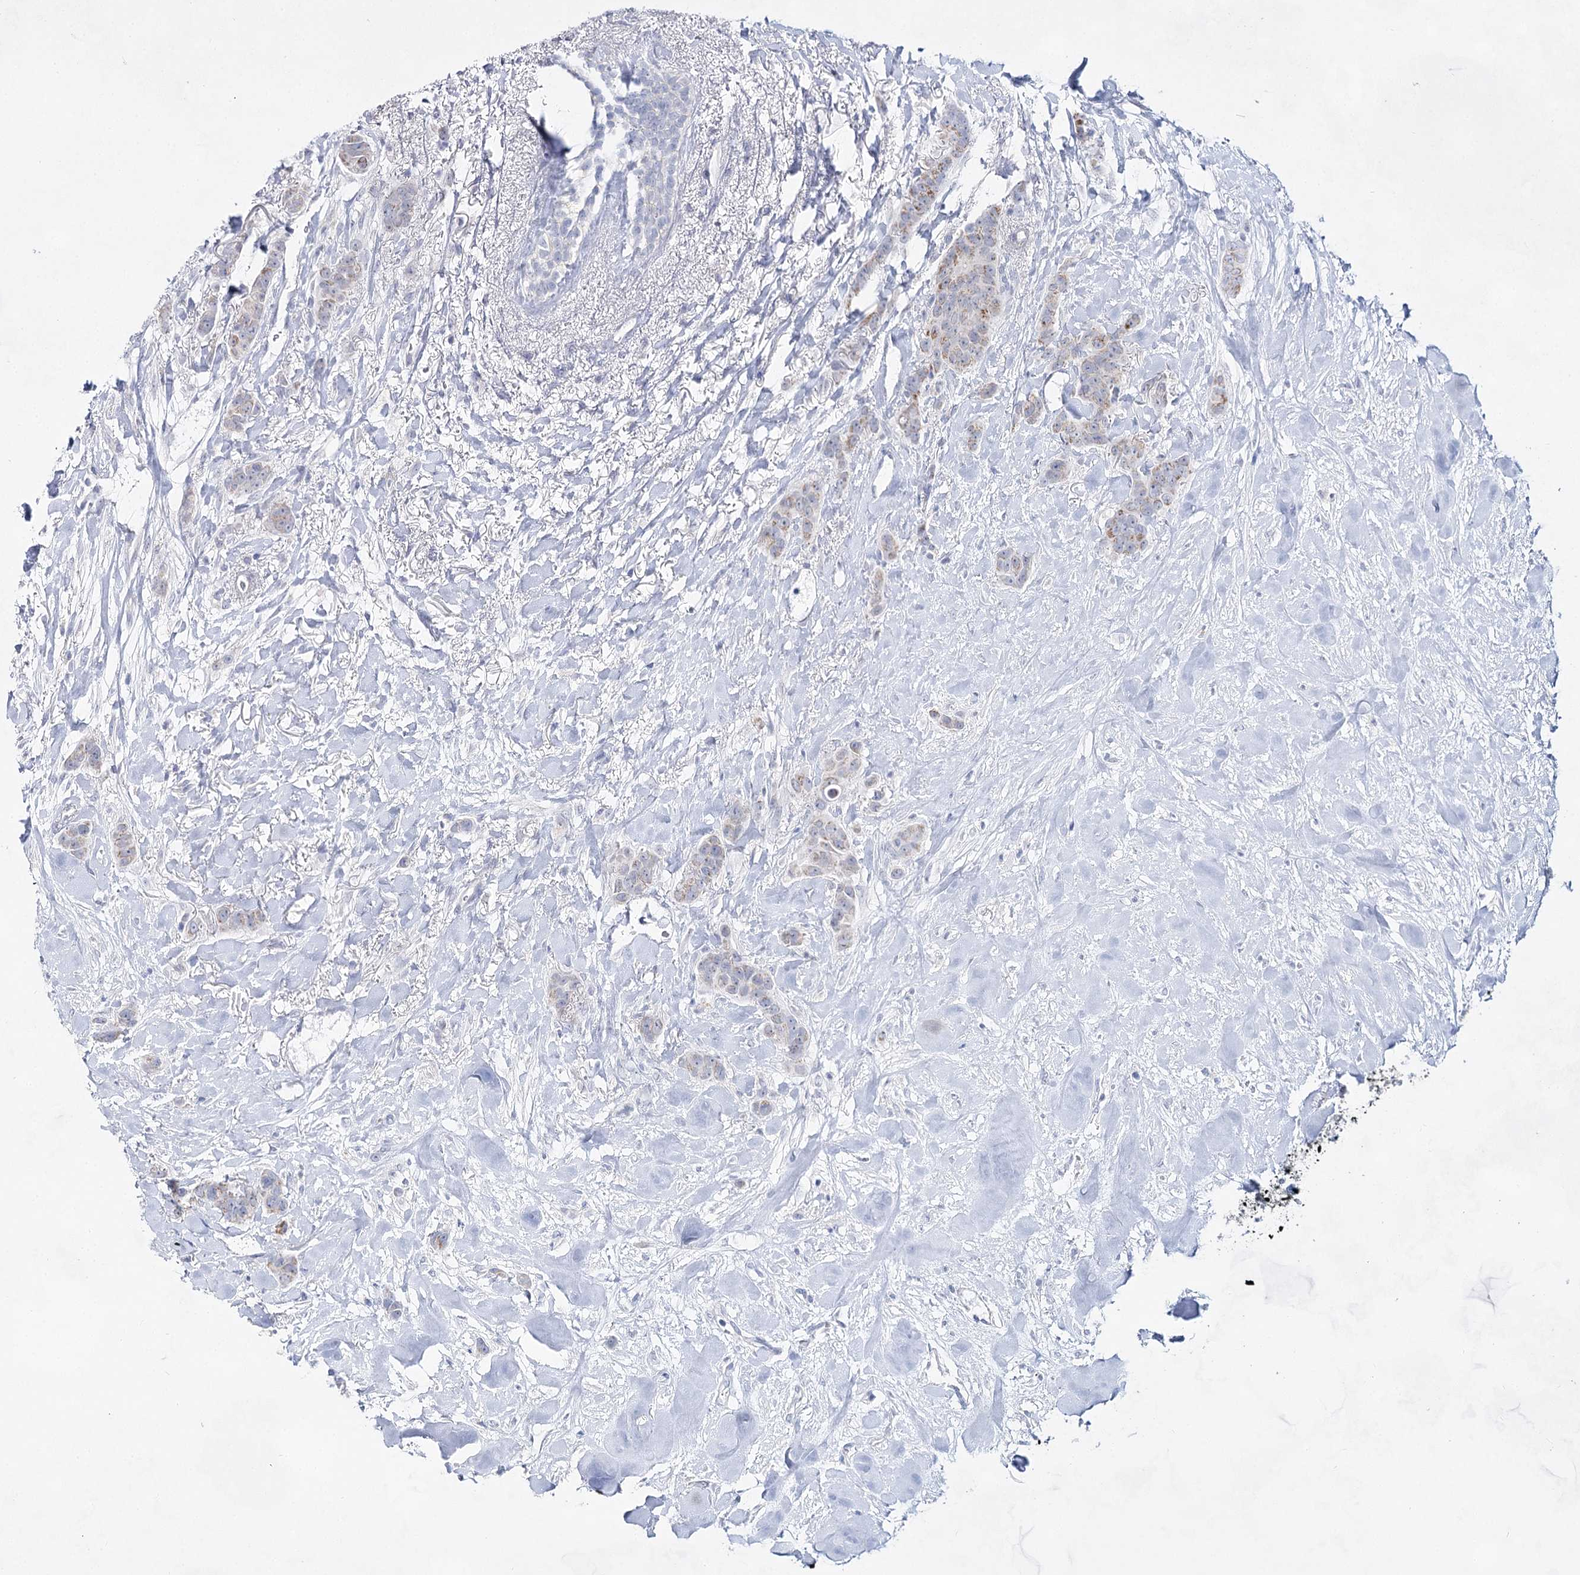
{"staining": {"intensity": "moderate", "quantity": "<25%", "location": "cytoplasmic/membranous"}, "tissue": "breast cancer", "cell_type": "Tumor cells", "image_type": "cancer", "snomed": [{"axis": "morphology", "description": "Duct carcinoma"}, {"axis": "topography", "description": "Breast"}], "caption": "A brown stain shows moderate cytoplasmic/membranous positivity of a protein in human breast cancer (infiltrating ductal carcinoma) tumor cells.", "gene": "BPHL", "patient": {"sex": "female", "age": 40}}